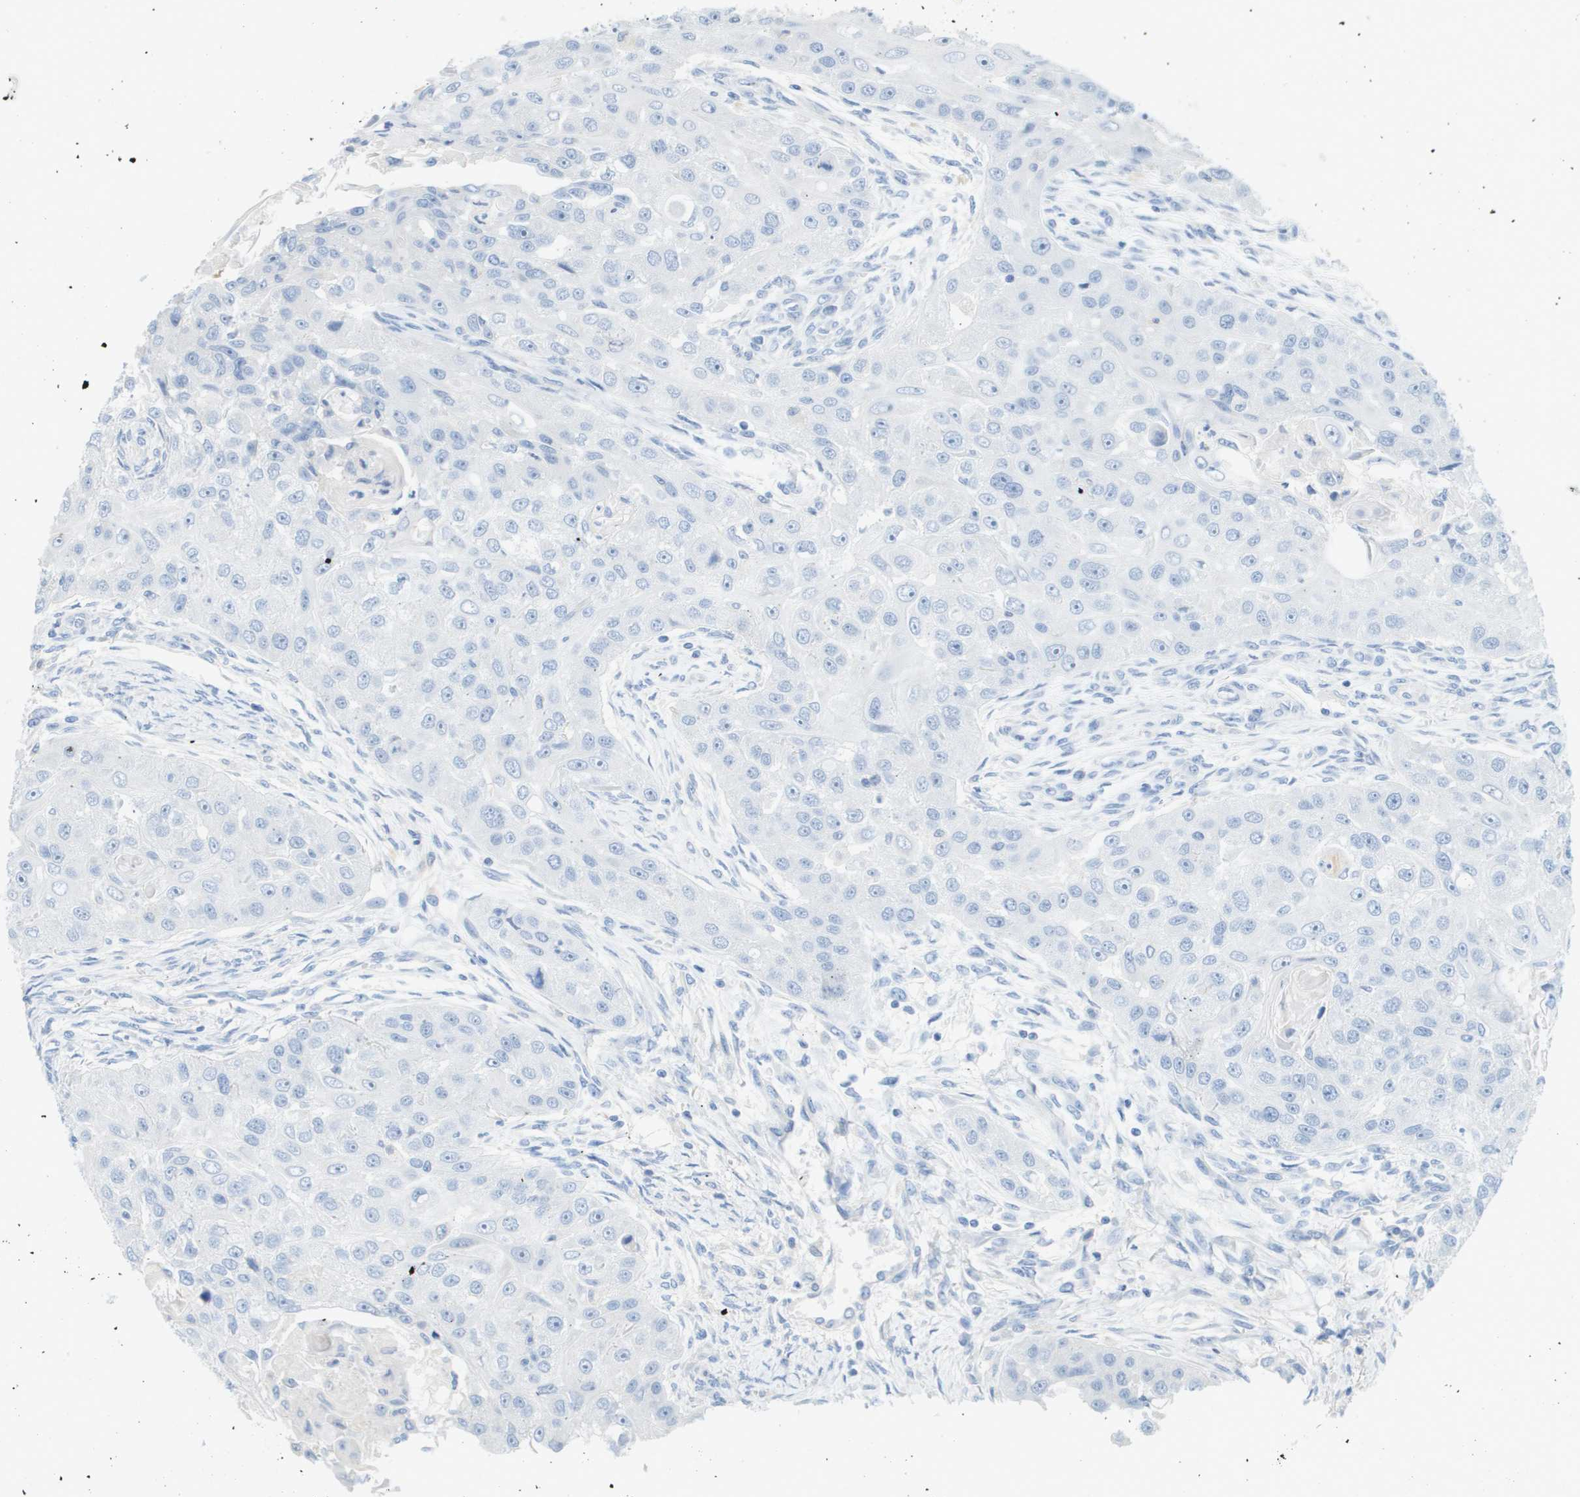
{"staining": {"intensity": "negative", "quantity": "none", "location": "none"}, "tissue": "head and neck cancer", "cell_type": "Tumor cells", "image_type": "cancer", "snomed": [{"axis": "morphology", "description": "Normal tissue, NOS"}, {"axis": "morphology", "description": "Squamous cell carcinoma, NOS"}, {"axis": "topography", "description": "Skeletal muscle"}, {"axis": "topography", "description": "Head-Neck"}], "caption": "IHC histopathology image of head and neck squamous cell carcinoma stained for a protein (brown), which displays no positivity in tumor cells.", "gene": "MYL3", "patient": {"sex": "male", "age": 51}}